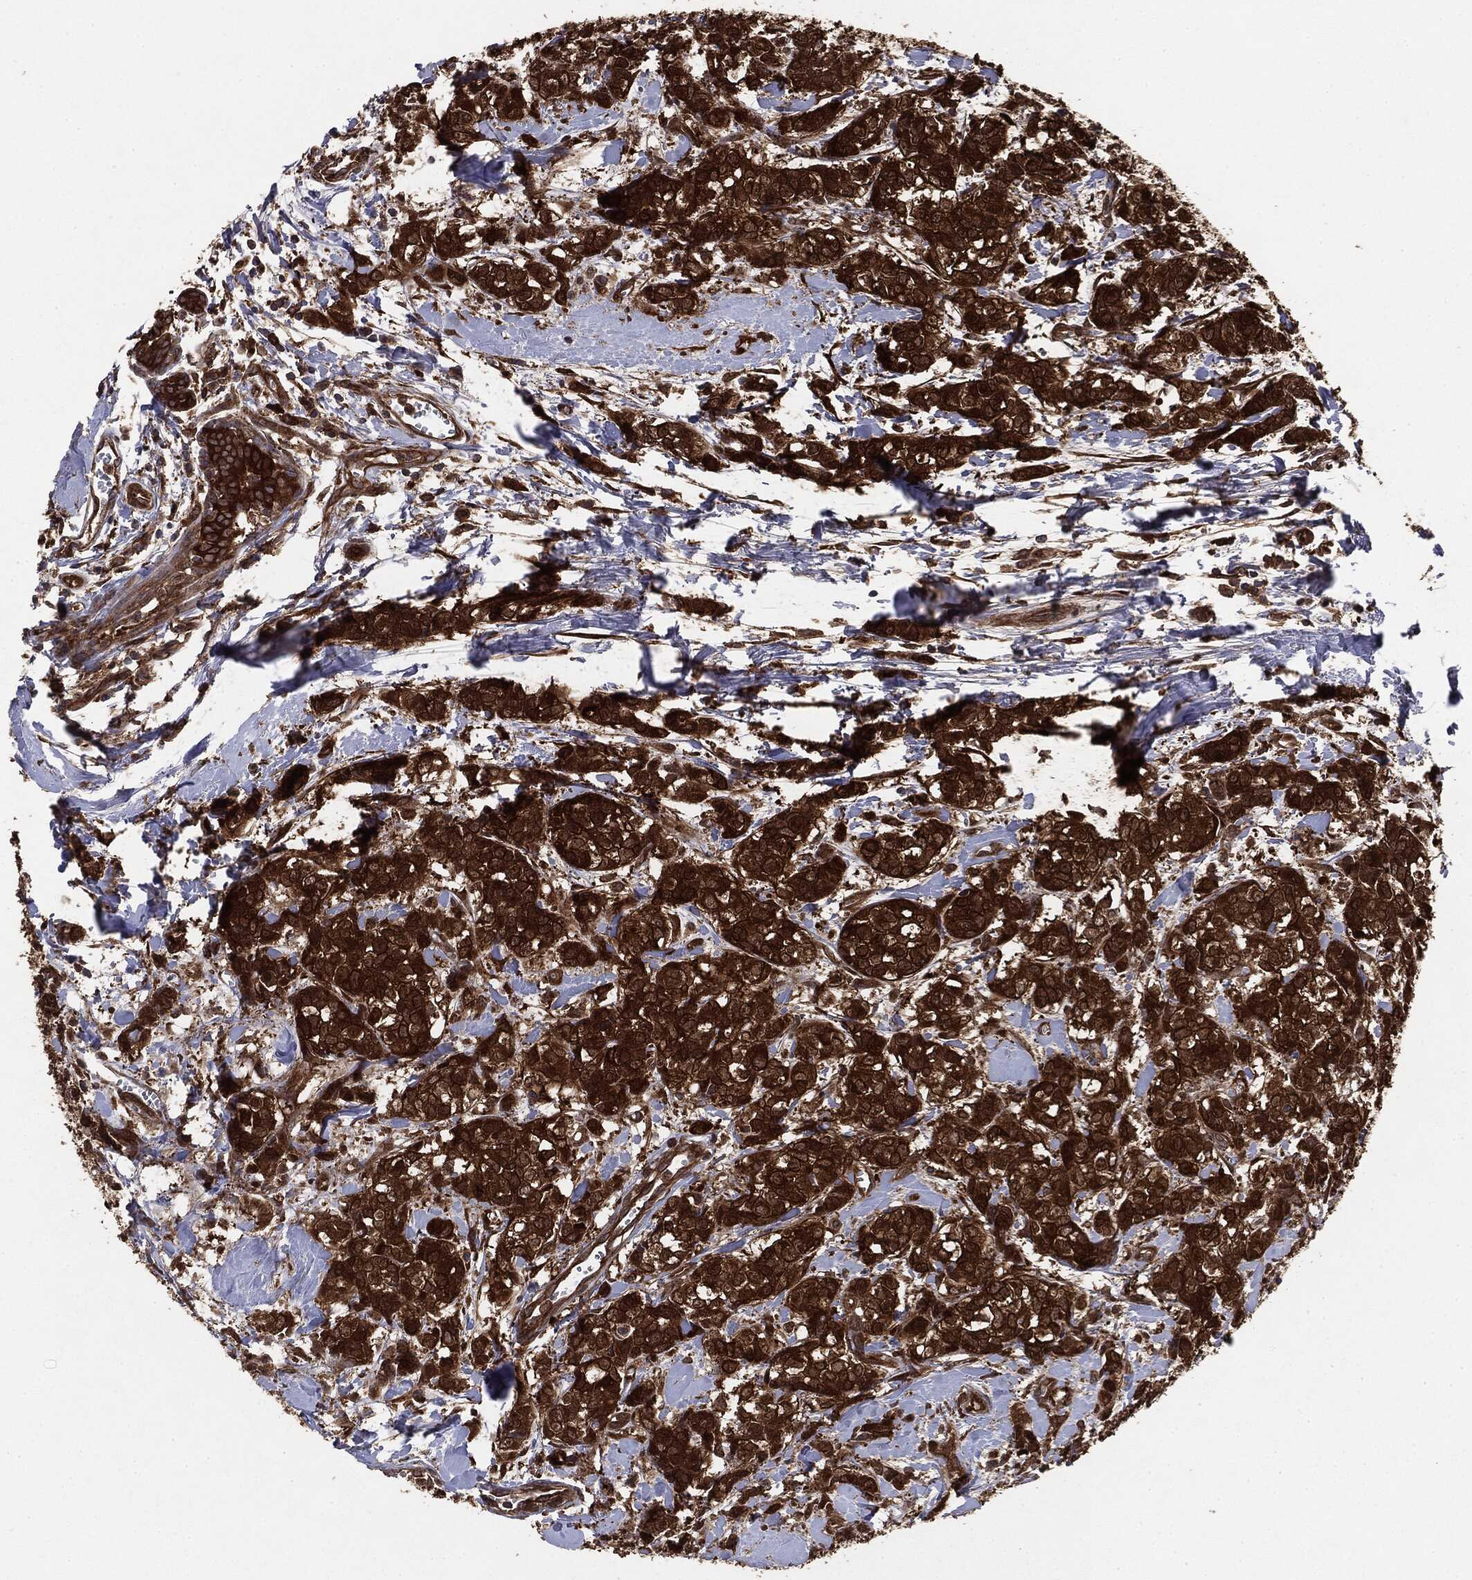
{"staining": {"intensity": "strong", "quantity": ">75%", "location": "cytoplasmic/membranous"}, "tissue": "breast cancer", "cell_type": "Tumor cells", "image_type": "cancer", "snomed": [{"axis": "morphology", "description": "Duct carcinoma"}, {"axis": "topography", "description": "Breast"}], "caption": "Immunohistochemistry histopathology image of breast cancer stained for a protein (brown), which shows high levels of strong cytoplasmic/membranous expression in approximately >75% of tumor cells.", "gene": "NME1", "patient": {"sex": "female", "age": 61}}